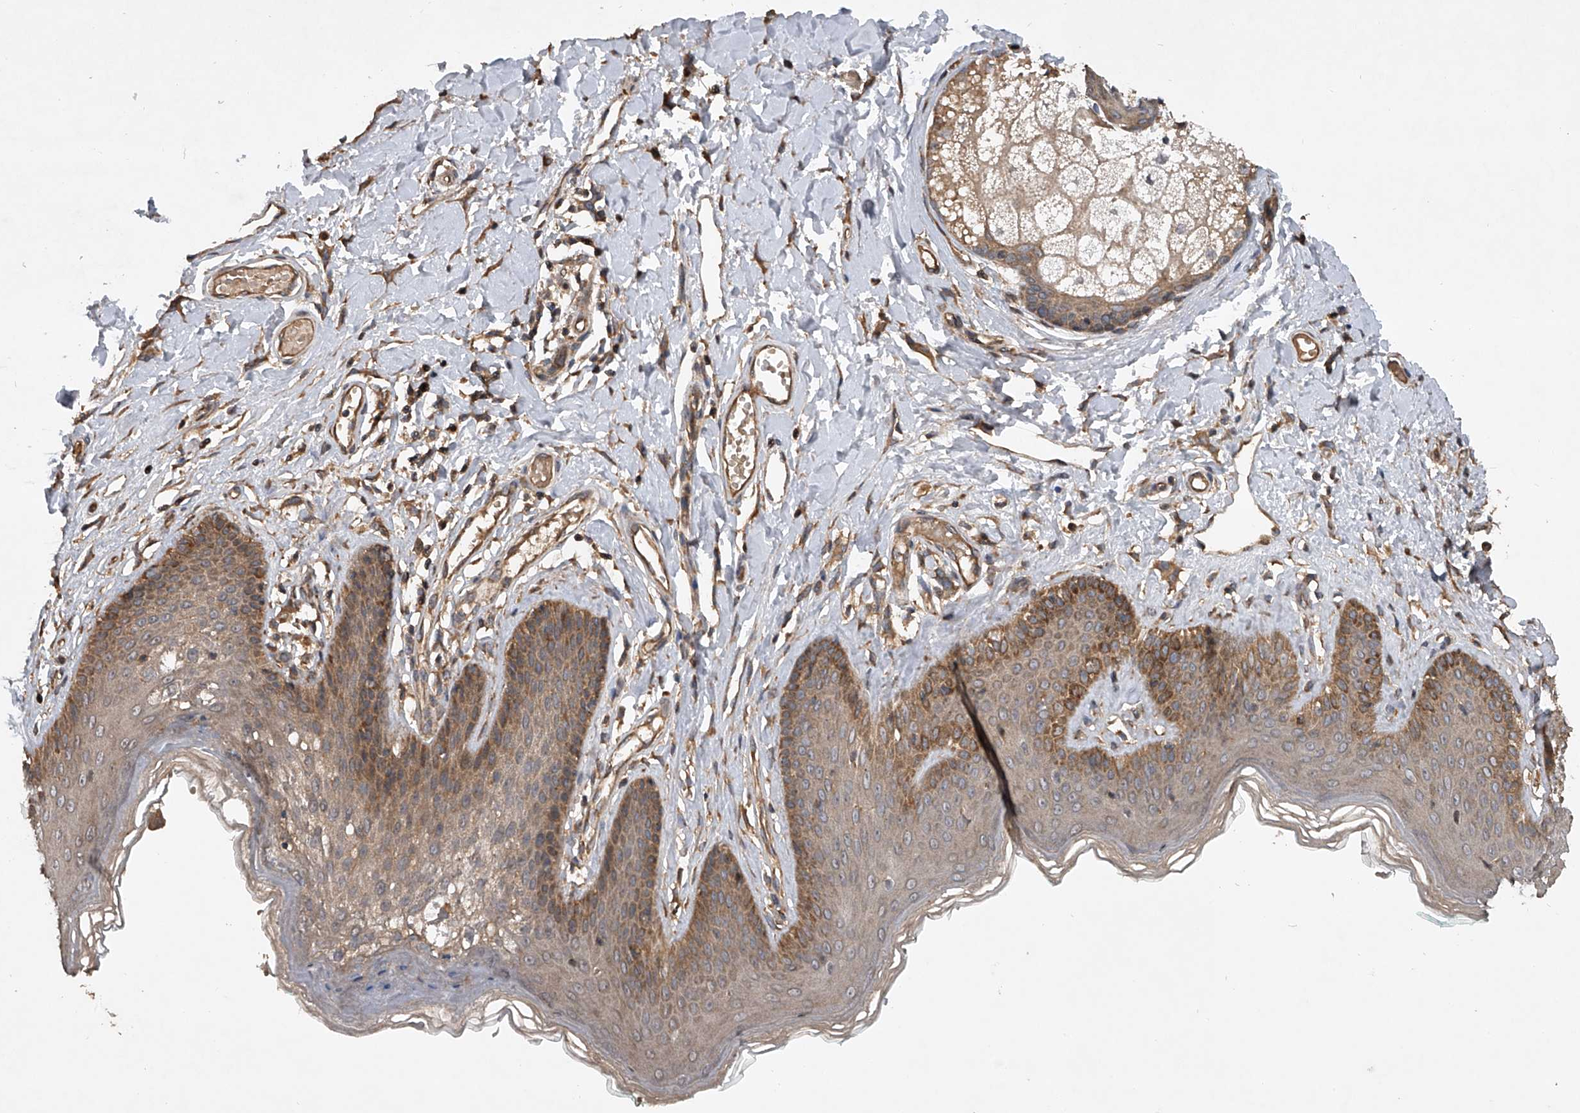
{"staining": {"intensity": "moderate", "quantity": "25%-75%", "location": "cytoplasmic/membranous"}, "tissue": "skin", "cell_type": "Epidermal cells", "image_type": "normal", "snomed": [{"axis": "morphology", "description": "Normal tissue, NOS"}, {"axis": "morphology", "description": "Squamous cell carcinoma, NOS"}, {"axis": "topography", "description": "Vulva"}], "caption": "Immunohistochemical staining of benign human skin shows moderate cytoplasmic/membranous protein positivity in about 25%-75% of epidermal cells. (IHC, brightfield microscopy, high magnification).", "gene": "NFS1", "patient": {"sex": "female", "age": 85}}